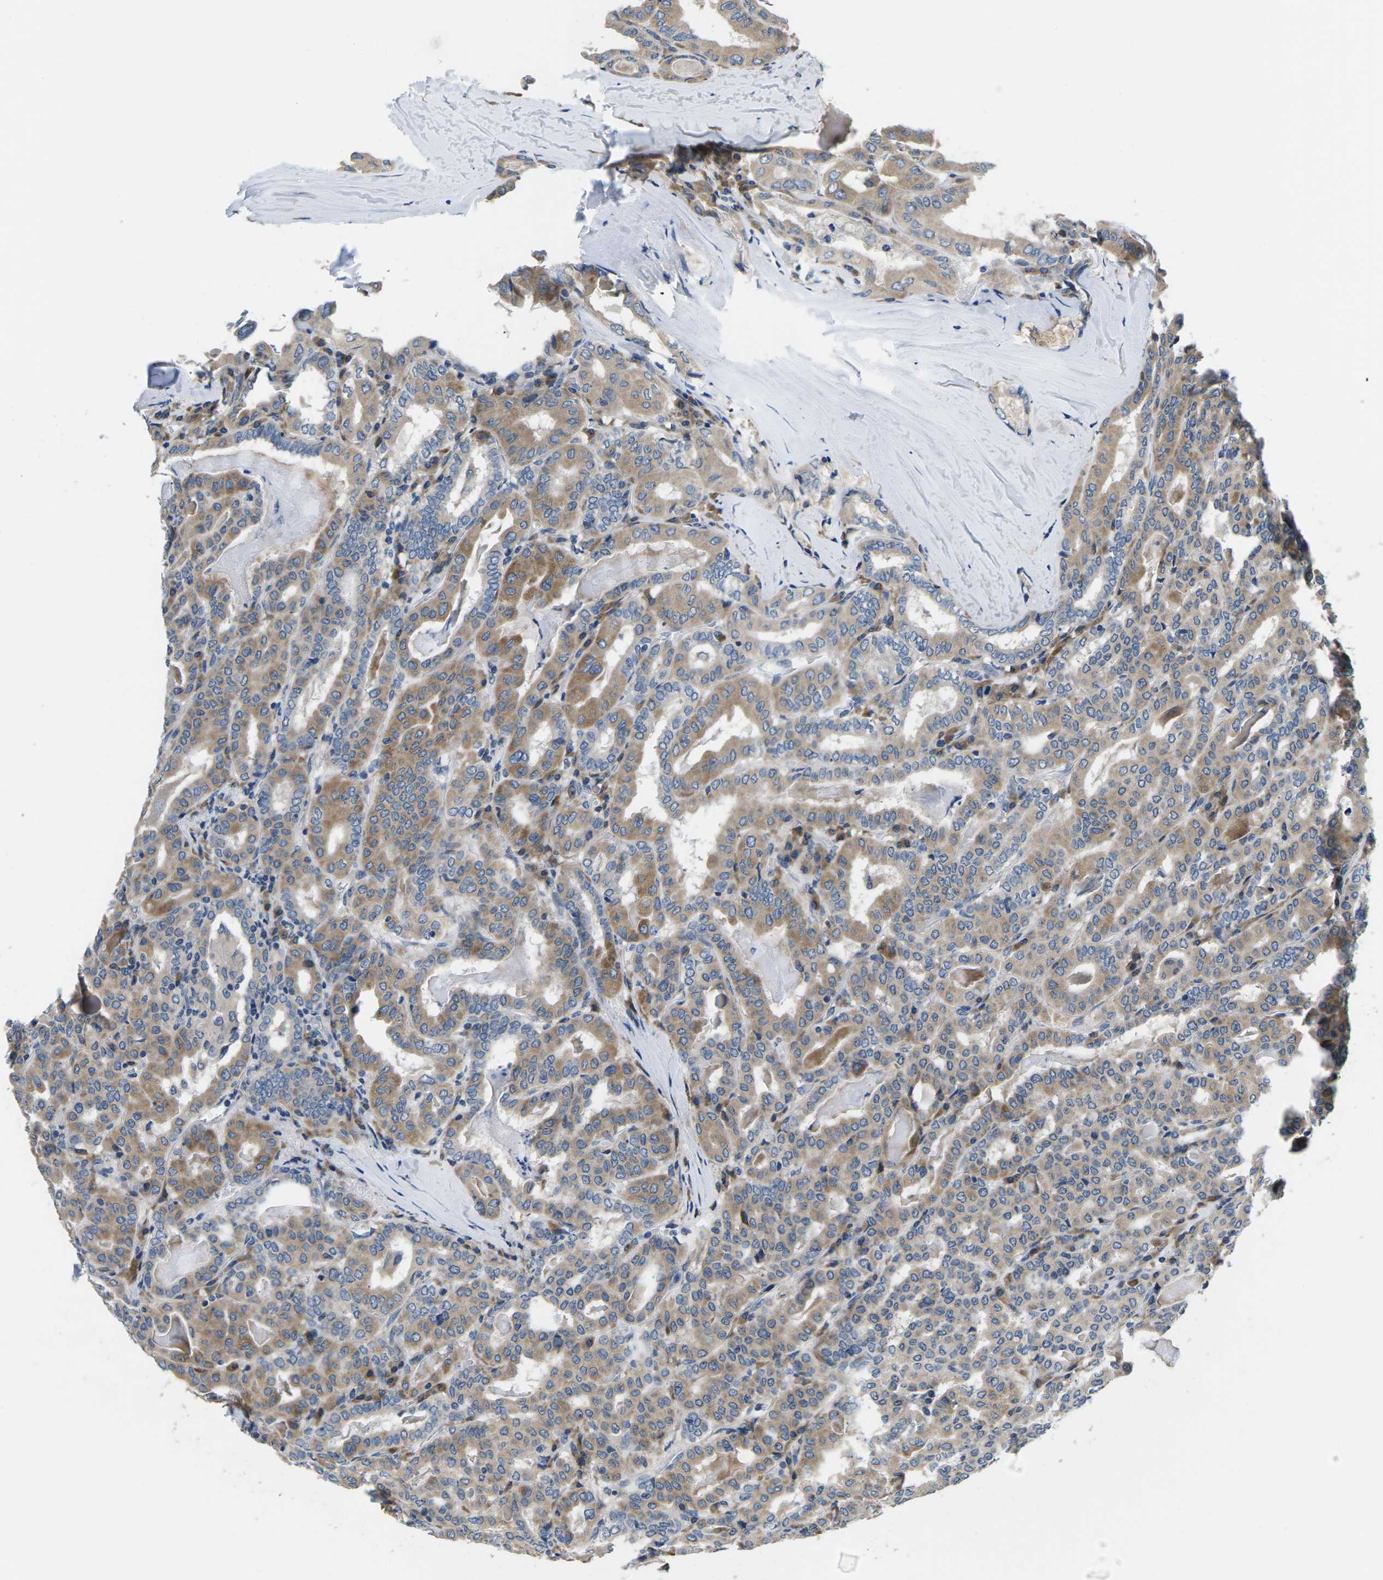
{"staining": {"intensity": "moderate", "quantity": ">75%", "location": "cytoplasmic/membranous"}, "tissue": "thyroid cancer", "cell_type": "Tumor cells", "image_type": "cancer", "snomed": [{"axis": "morphology", "description": "Papillary adenocarcinoma, NOS"}, {"axis": "topography", "description": "Thyroid gland"}], "caption": "This is a histology image of immunohistochemistry staining of thyroid papillary adenocarcinoma, which shows moderate staining in the cytoplasmic/membranous of tumor cells.", "gene": "ERGIC3", "patient": {"sex": "female", "age": 42}}